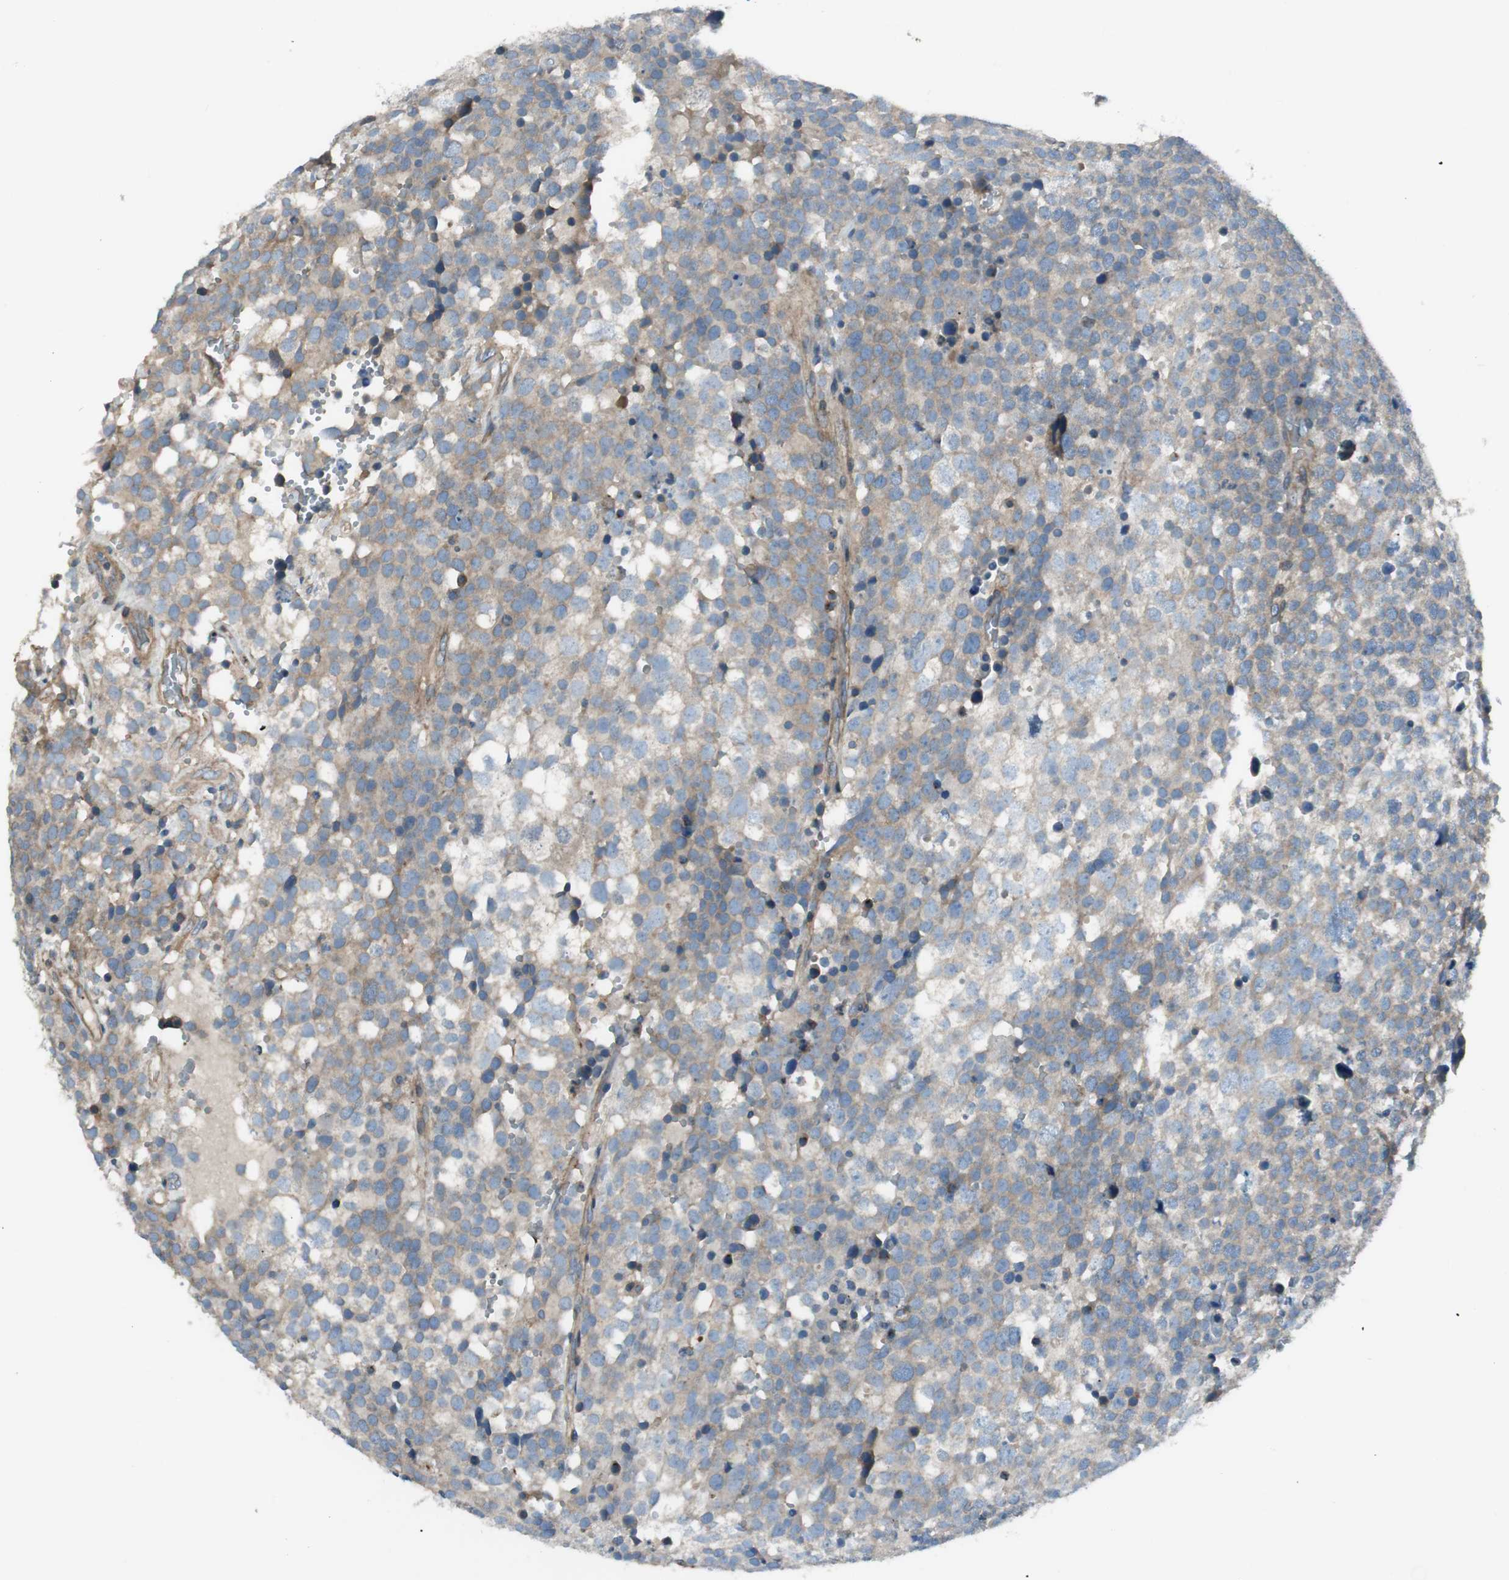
{"staining": {"intensity": "weak", "quantity": "25%-75%", "location": "cytoplasmic/membranous"}, "tissue": "testis cancer", "cell_type": "Tumor cells", "image_type": "cancer", "snomed": [{"axis": "morphology", "description": "Seminoma, NOS"}, {"axis": "topography", "description": "Testis"}], "caption": "Approximately 25%-75% of tumor cells in human testis cancer (seminoma) demonstrate weak cytoplasmic/membranous protein expression as visualized by brown immunohistochemical staining.", "gene": "PRKG1", "patient": {"sex": "male", "age": 71}}